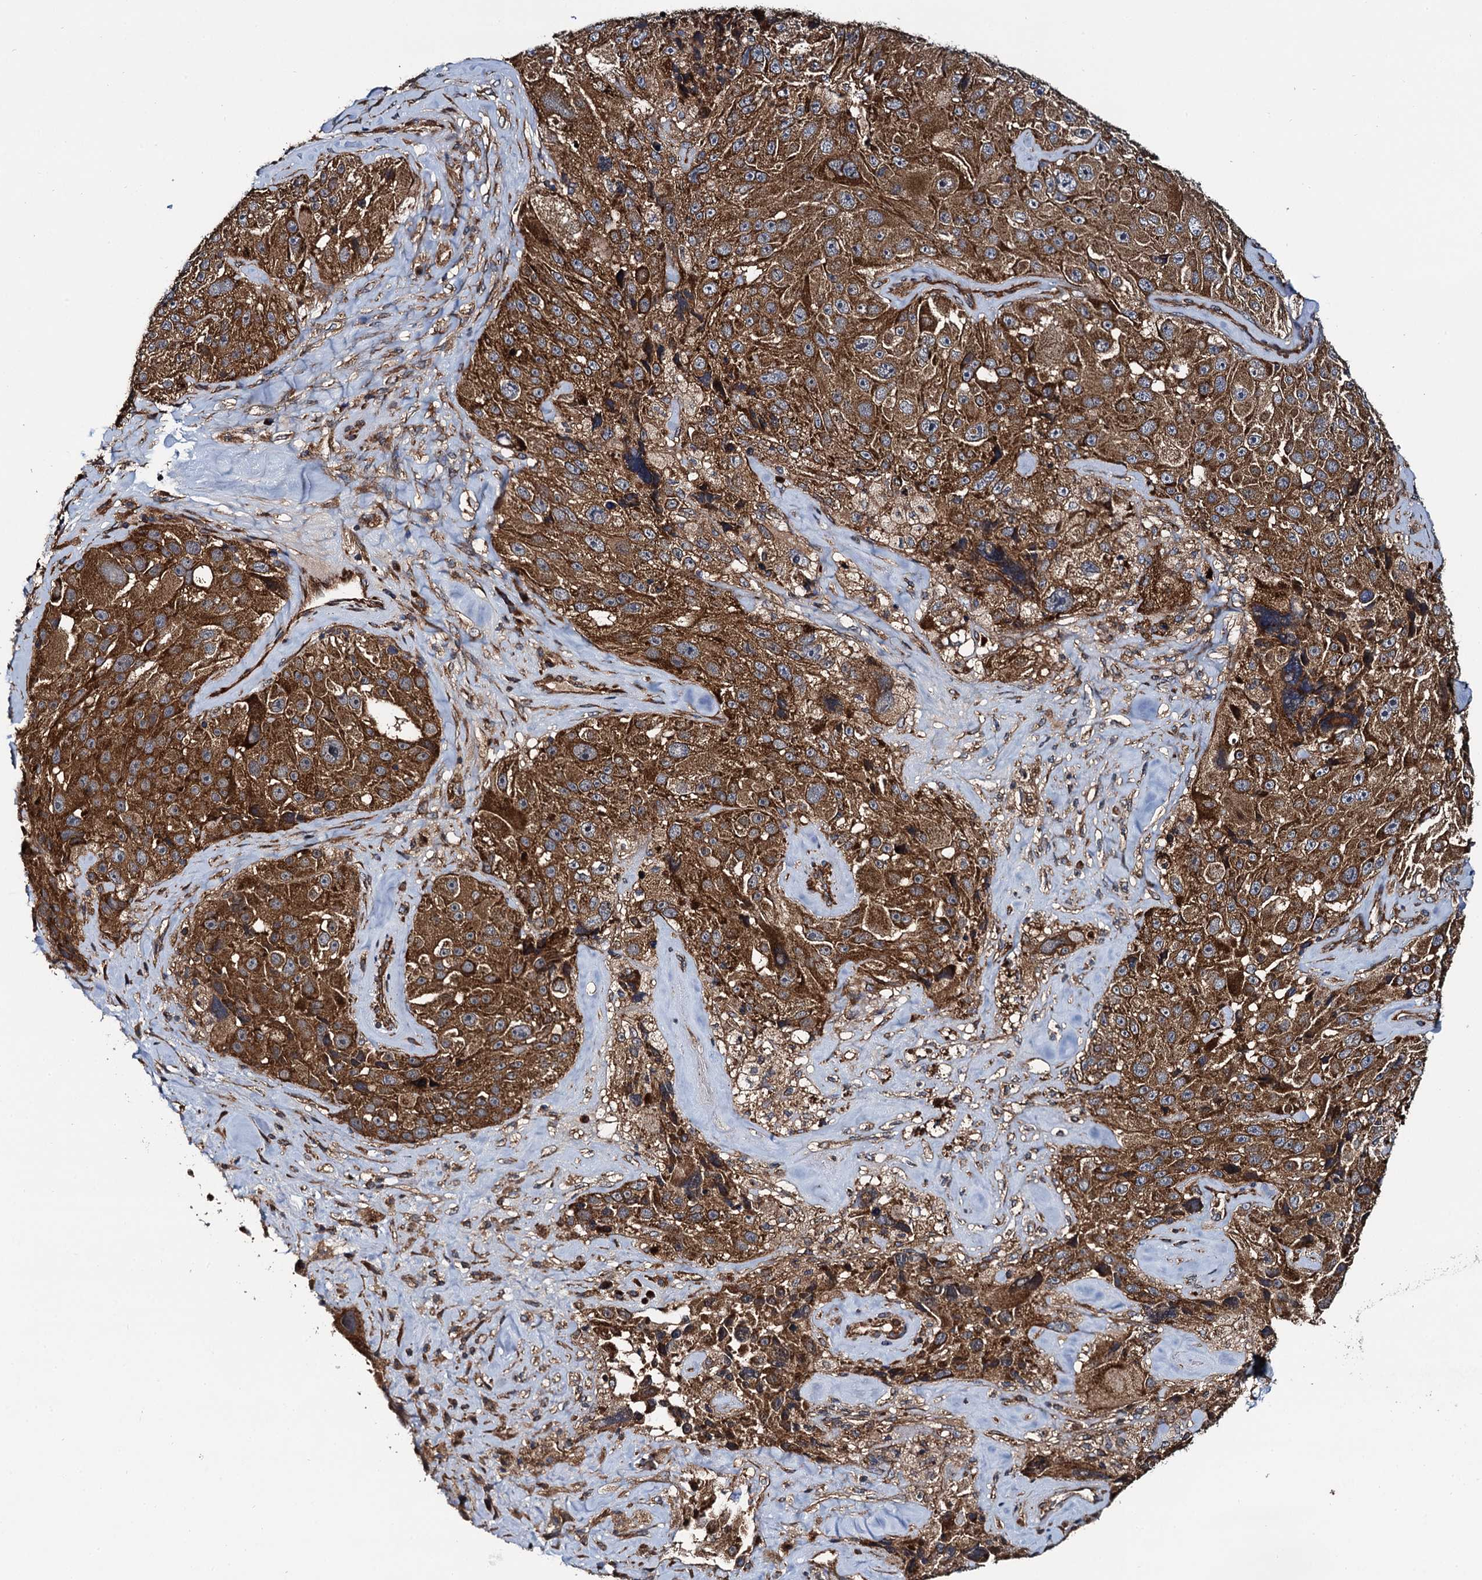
{"staining": {"intensity": "strong", "quantity": ">75%", "location": "cytoplasmic/membranous"}, "tissue": "melanoma", "cell_type": "Tumor cells", "image_type": "cancer", "snomed": [{"axis": "morphology", "description": "Malignant melanoma, Metastatic site"}, {"axis": "topography", "description": "Lymph node"}], "caption": "Protein staining of melanoma tissue displays strong cytoplasmic/membranous staining in approximately >75% of tumor cells. The staining was performed using DAB to visualize the protein expression in brown, while the nuclei were stained in blue with hematoxylin (Magnification: 20x).", "gene": "NEK1", "patient": {"sex": "male", "age": 62}}